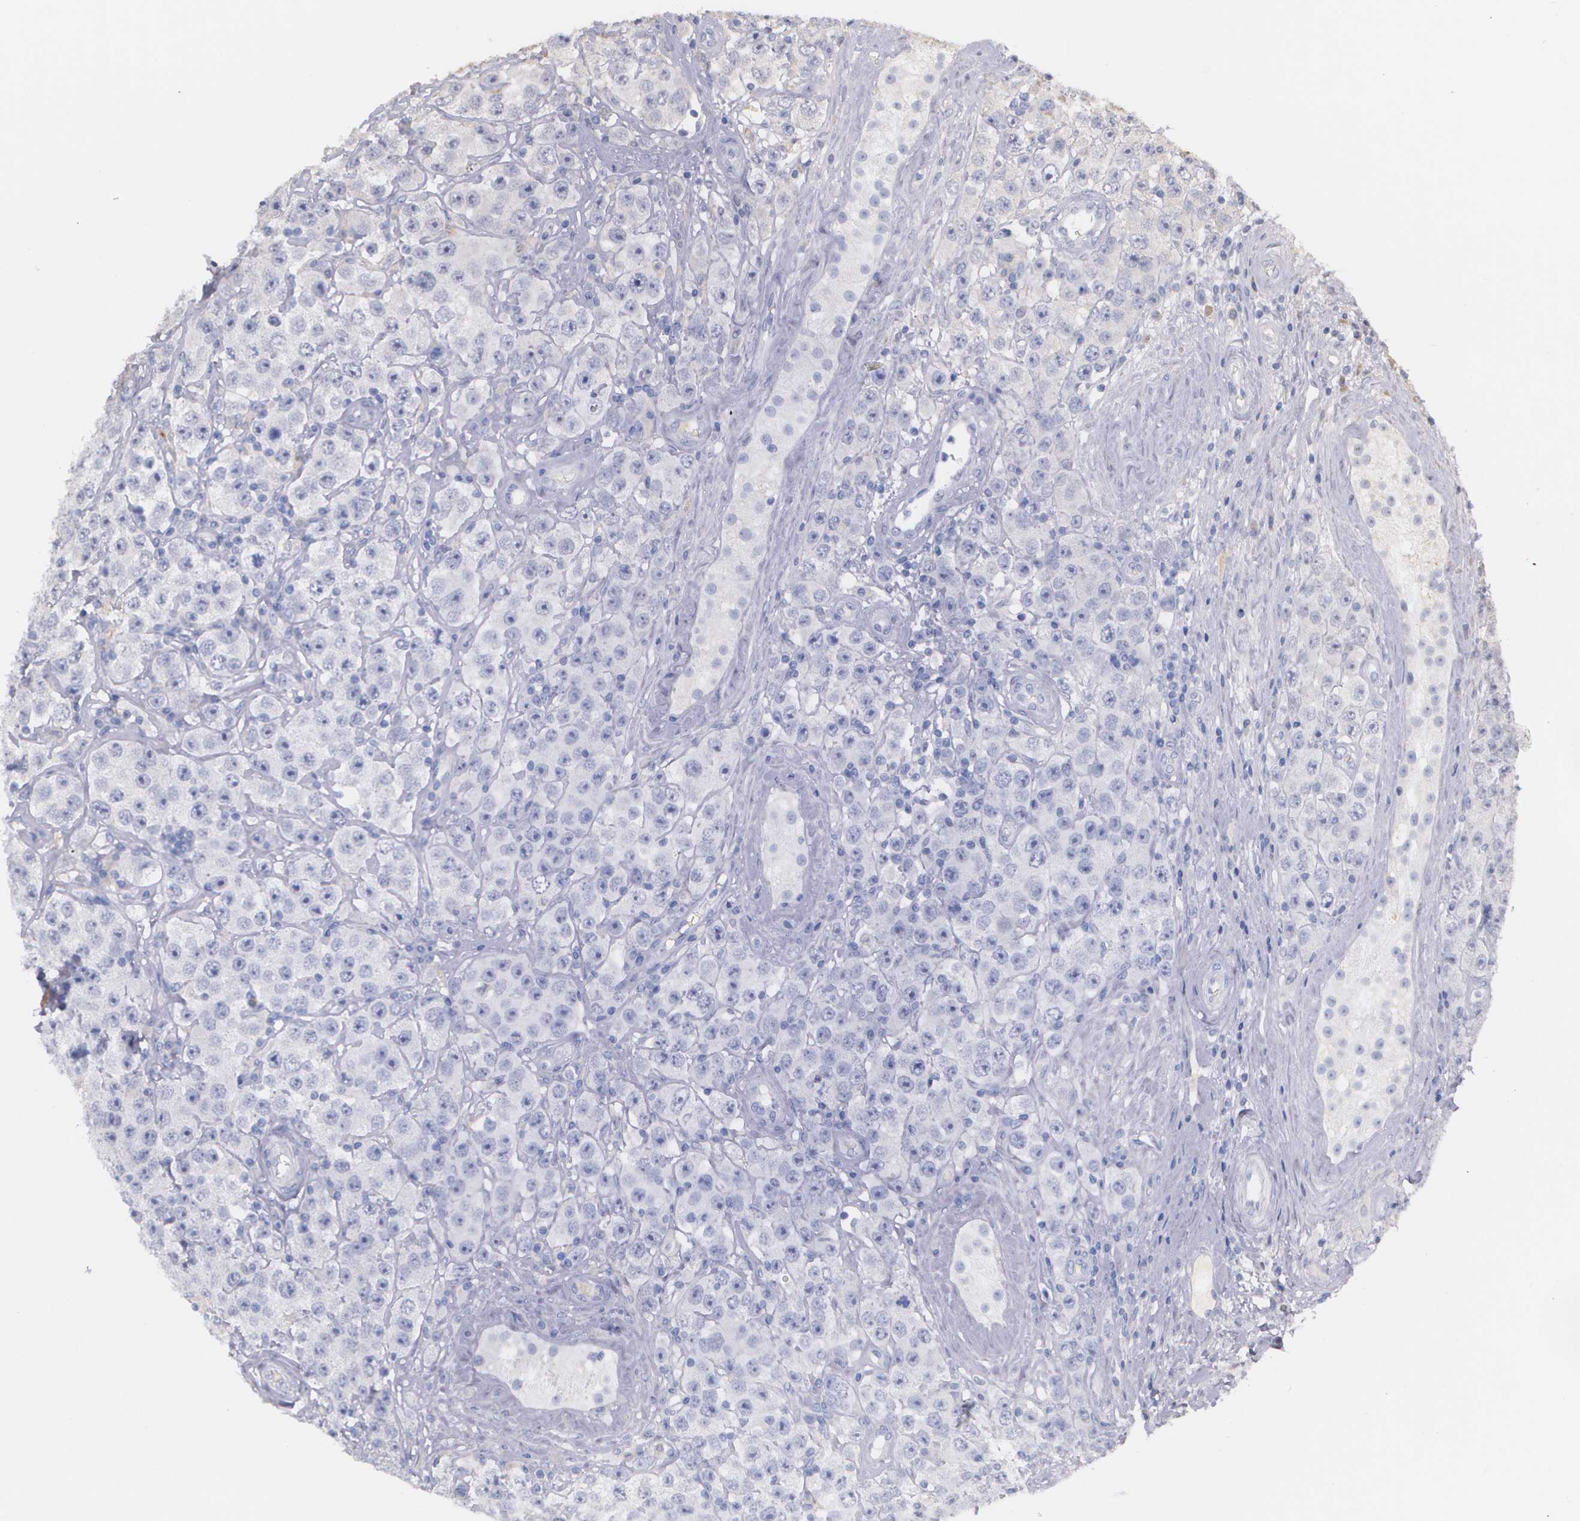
{"staining": {"intensity": "weak", "quantity": "<25%", "location": "cytoplasmic/membranous"}, "tissue": "testis cancer", "cell_type": "Tumor cells", "image_type": "cancer", "snomed": [{"axis": "morphology", "description": "Seminoma, NOS"}, {"axis": "topography", "description": "Testis"}], "caption": "Tumor cells show no significant protein positivity in testis cancer (seminoma).", "gene": "AMBP", "patient": {"sex": "male", "age": 52}}